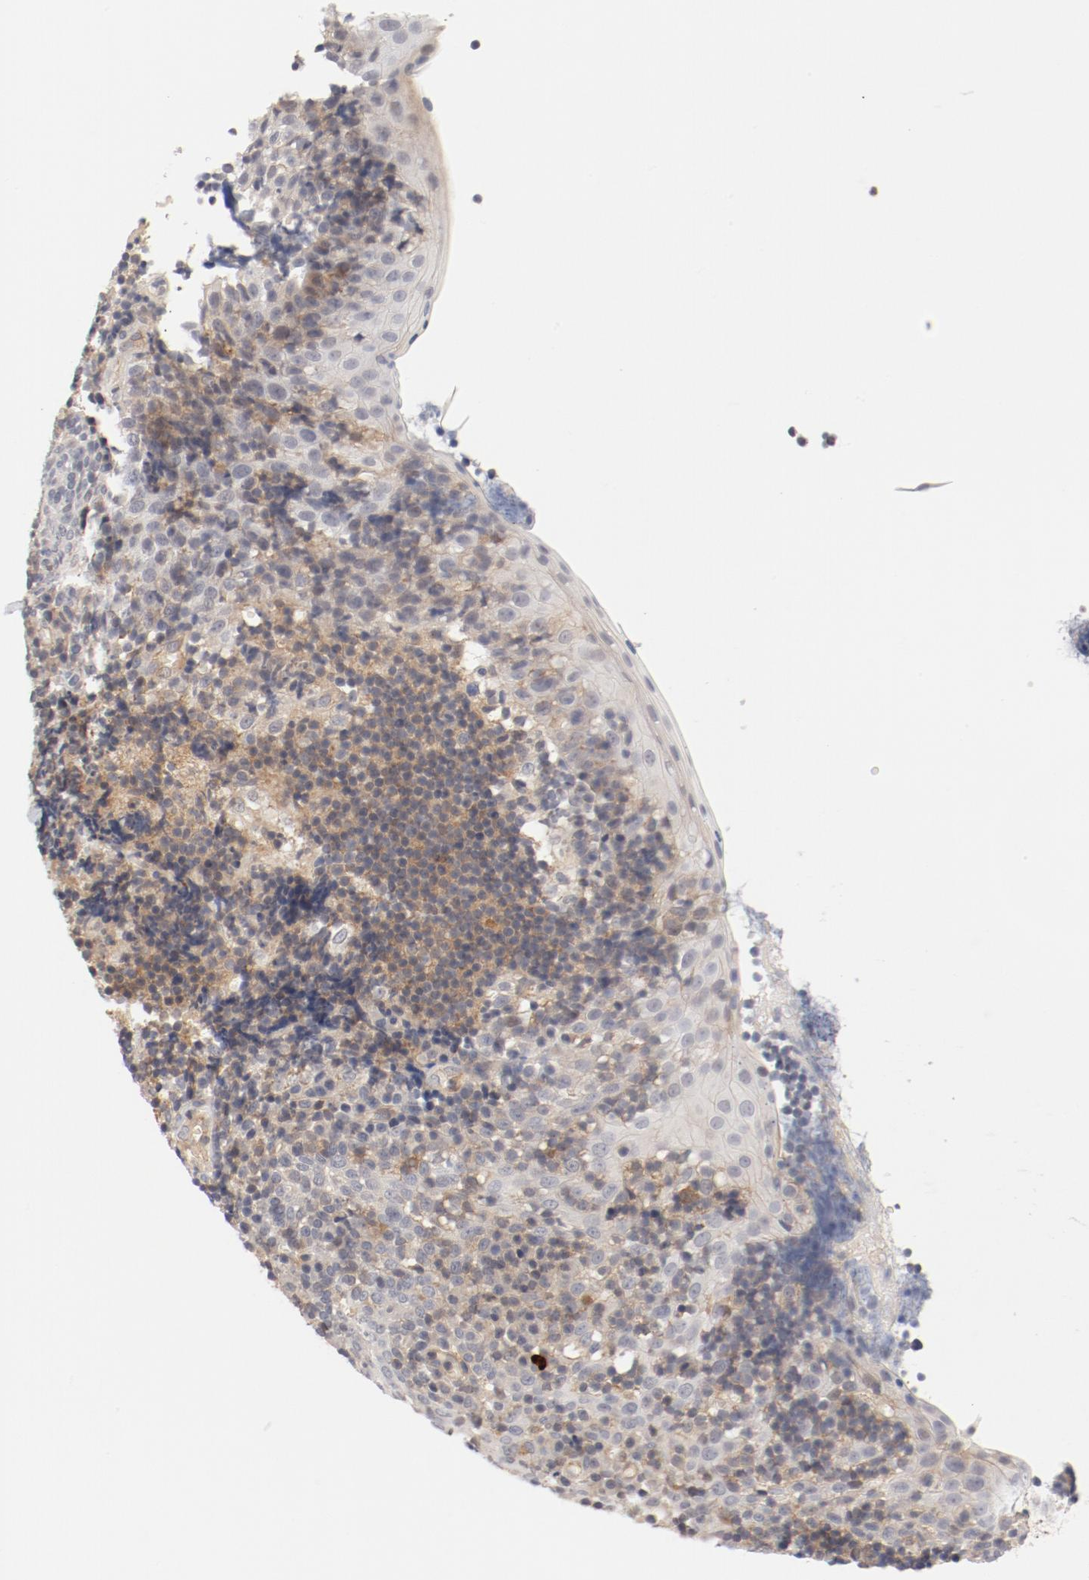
{"staining": {"intensity": "moderate", "quantity": ">75%", "location": "cytoplasmic/membranous"}, "tissue": "tonsil", "cell_type": "Germinal center cells", "image_type": "normal", "snomed": [{"axis": "morphology", "description": "Normal tissue, NOS"}, {"axis": "topography", "description": "Tonsil"}], "caption": "An immunohistochemistry (IHC) micrograph of unremarkable tissue is shown. Protein staining in brown labels moderate cytoplasmic/membranous positivity in tonsil within germinal center cells. Ihc stains the protein of interest in brown and the nuclei are stained blue.", "gene": "ZNF267", "patient": {"sex": "female", "age": 40}}